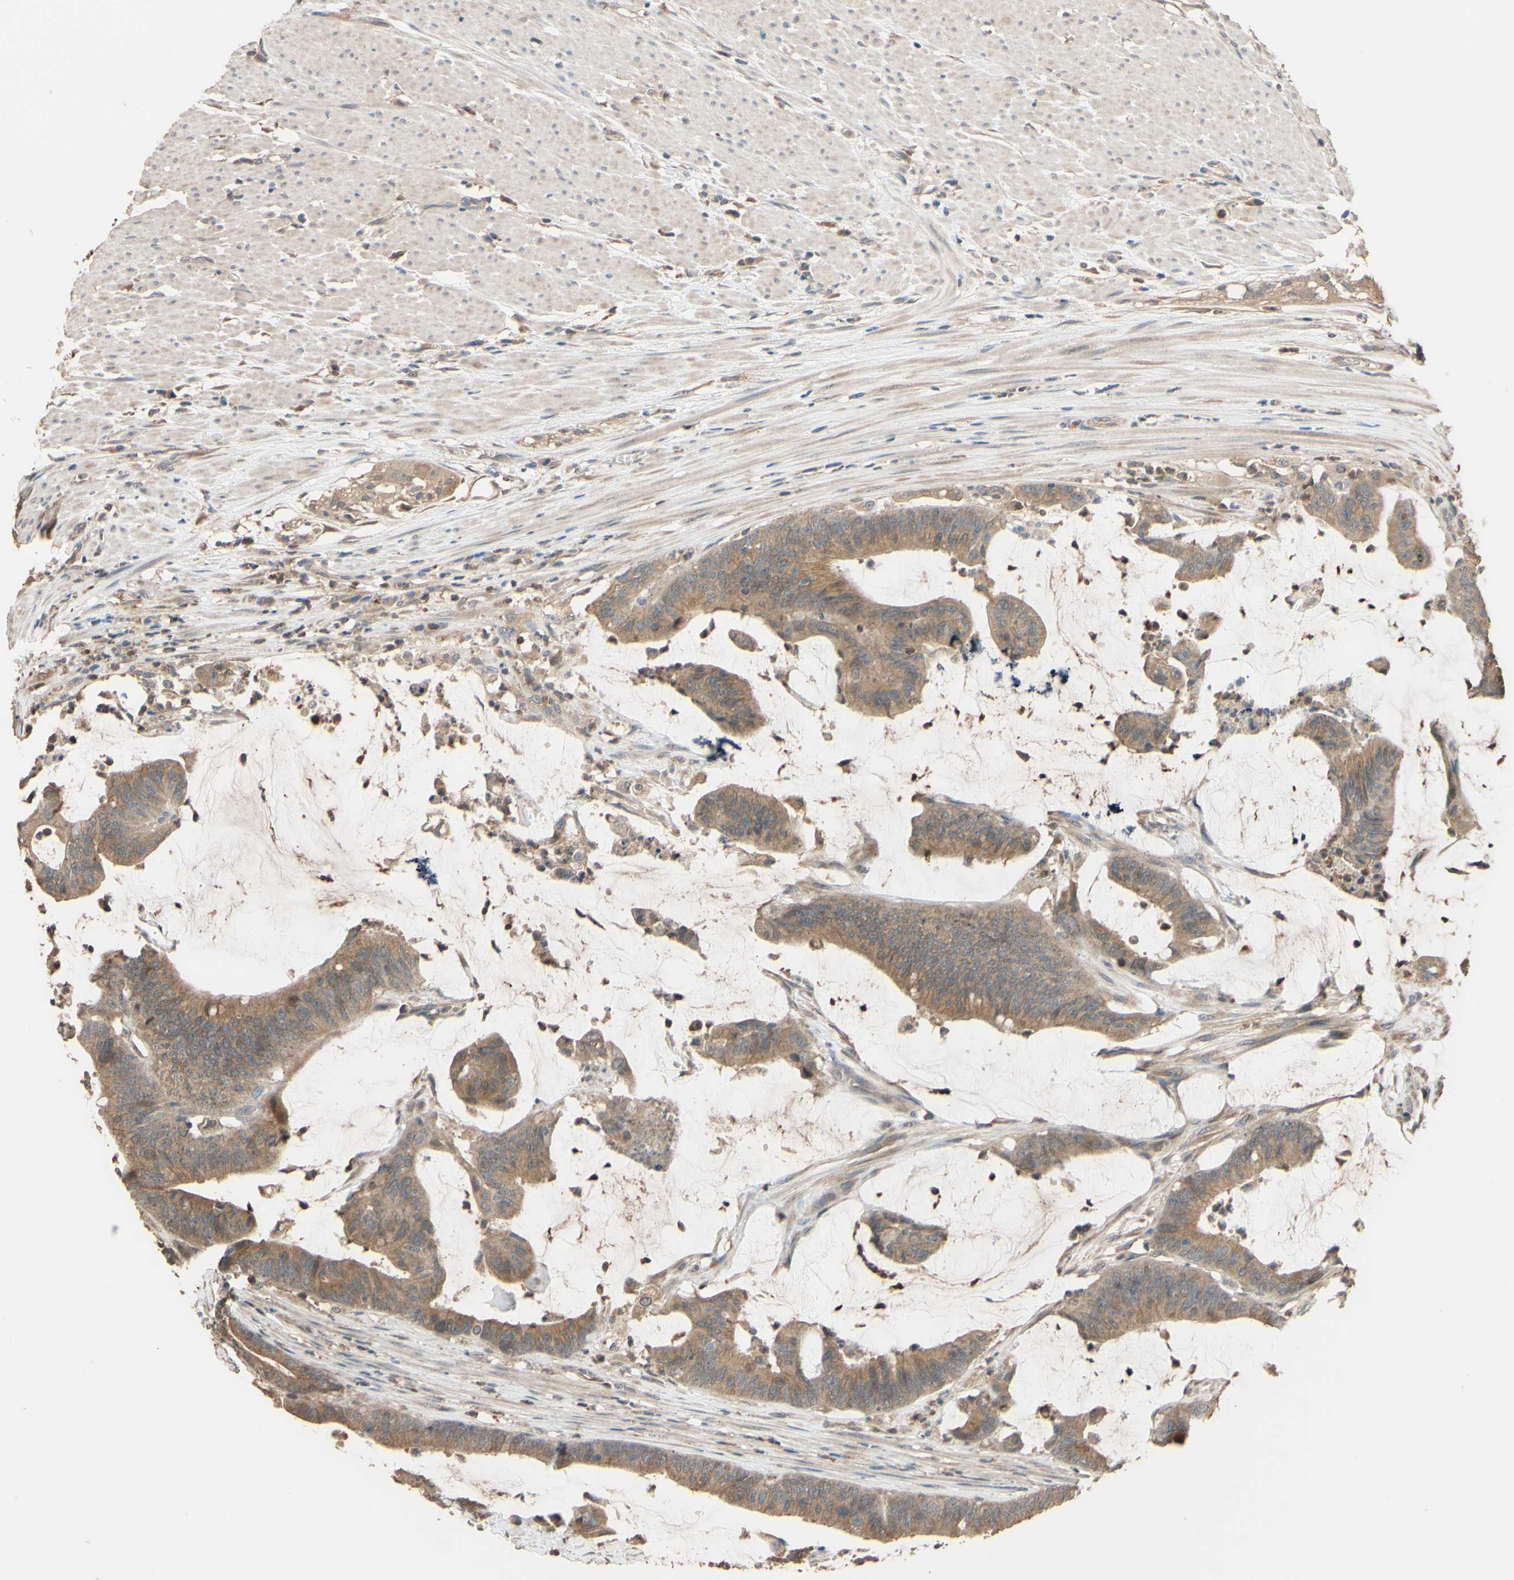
{"staining": {"intensity": "moderate", "quantity": ">75%", "location": "cytoplasmic/membranous"}, "tissue": "colorectal cancer", "cell_type": "Tumor cells", "image_type": "cancer", "snomed": [{"axis": "morphology", "description": "Adenocarcinoma, NOS"}, {"axis": "topography", "description": "Rectum"}], "caption": "Colorectal cancer (adenocarcinoma) was stained to show a protein in brown. There is medium levels of moderate cytoplasmic/membranous expression in about >75% of tumor cells. (DAB (3,3'-diaminobenzidine) IHC, brown staining for protein, blue staining for nuclei).", "gene": "SMIM19", "patient": {"sex": "female", "age": 66}}